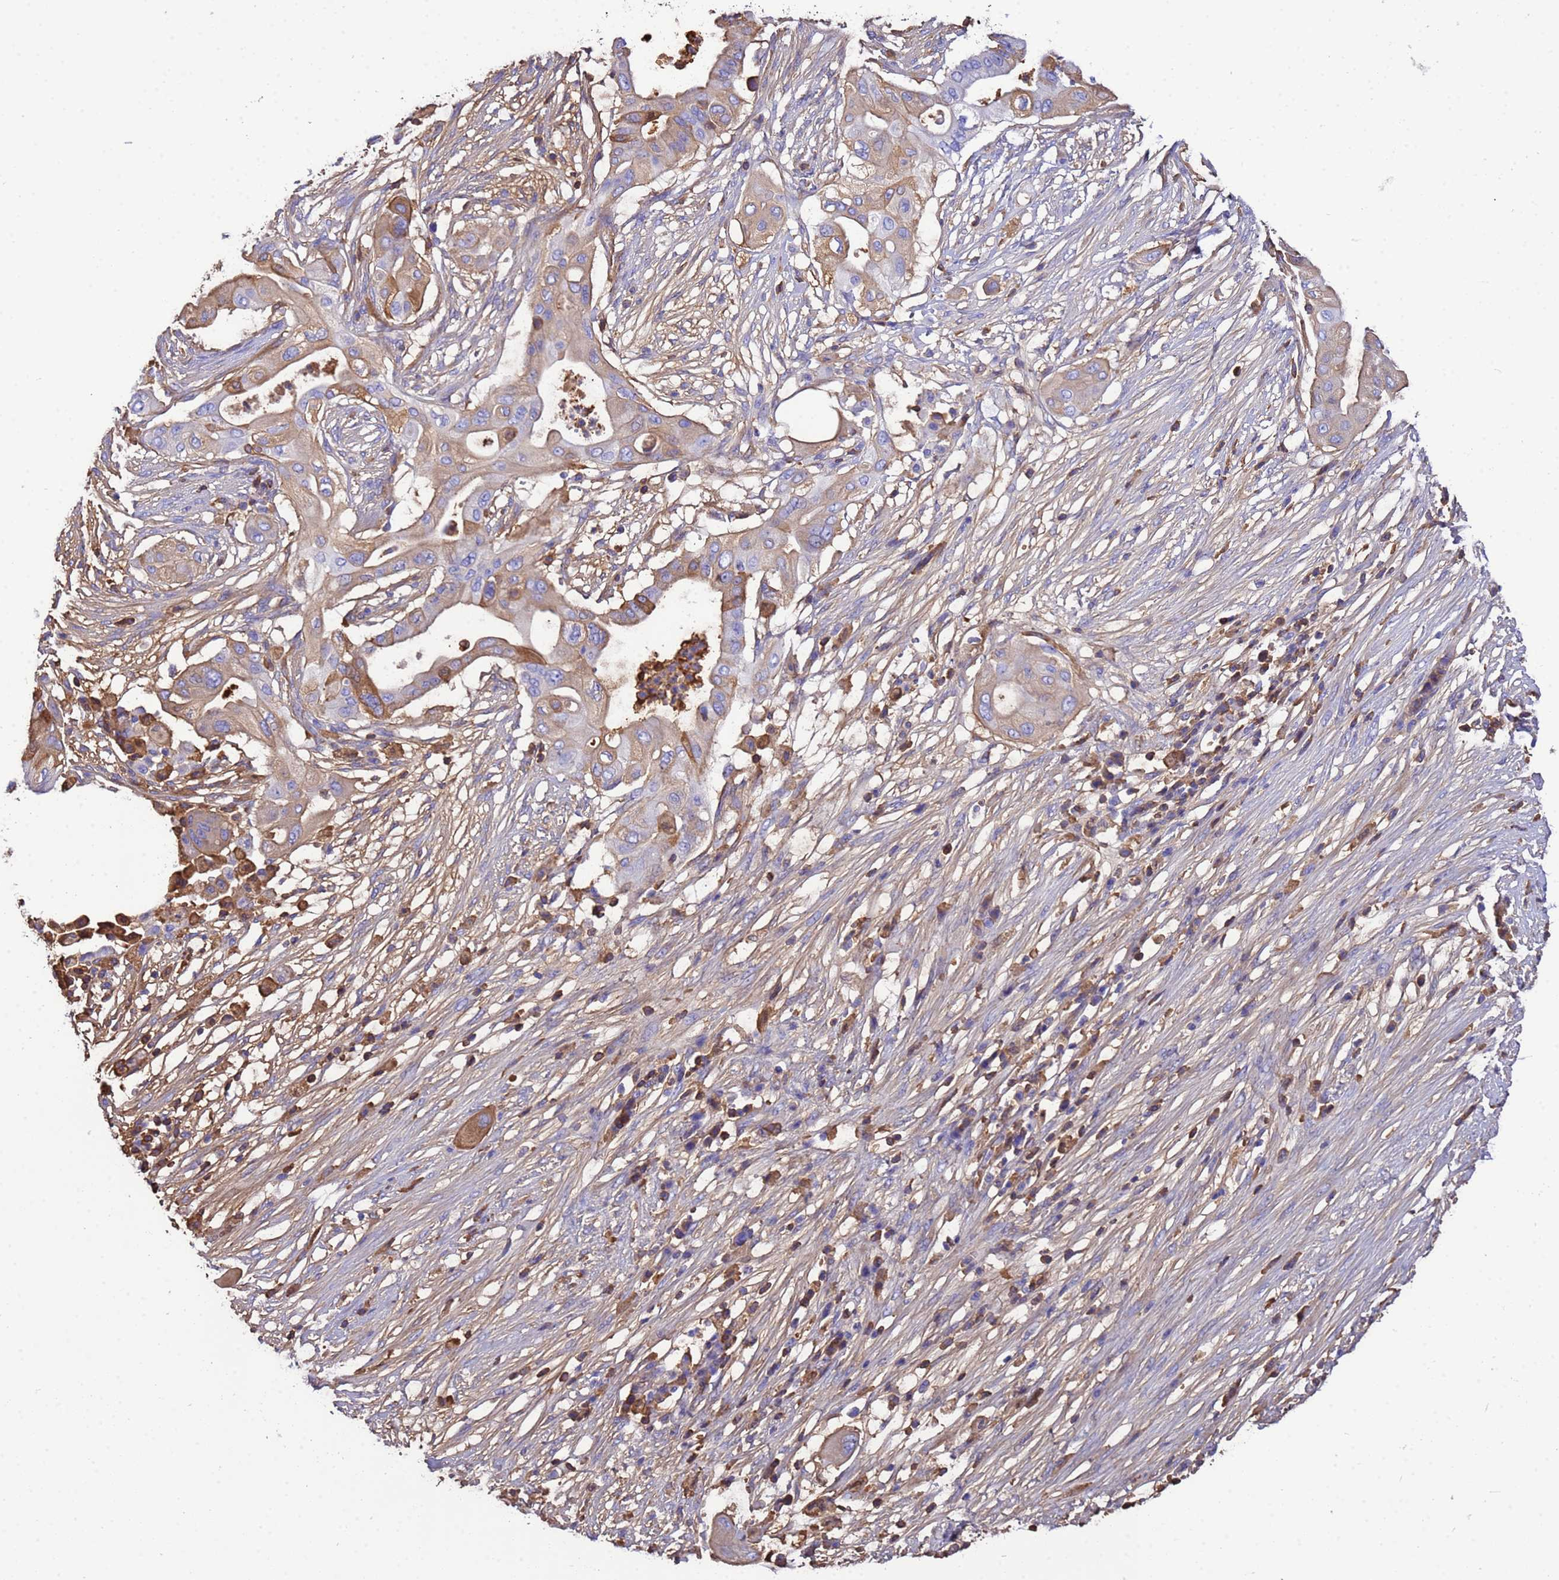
{"staining": {"intensity": "moderate", "quantity": "25%-75%", "location": "cytoplasmic/membranous"}, "tissue": "pancreatic cancer", "cell_type": "Tumor cells", "image_type": "cancer", "snomed": [{"axis": "morphology", "description": "Adenocarcinoma, NOS"}, {"axis": "topography", "description": "Pancreas"}], "caption": "A brown stain highlights moderate cytoplasmic/membranous expression of a protein in human adenocarcinoma (pancreatic) tumor cells. Using DAB (brown) and hematoxylin (blue) stains, captured at high magnification using brightfield microscopy.", "gene": "H1-7", "patient": {"sex": "male", "age": 68}}